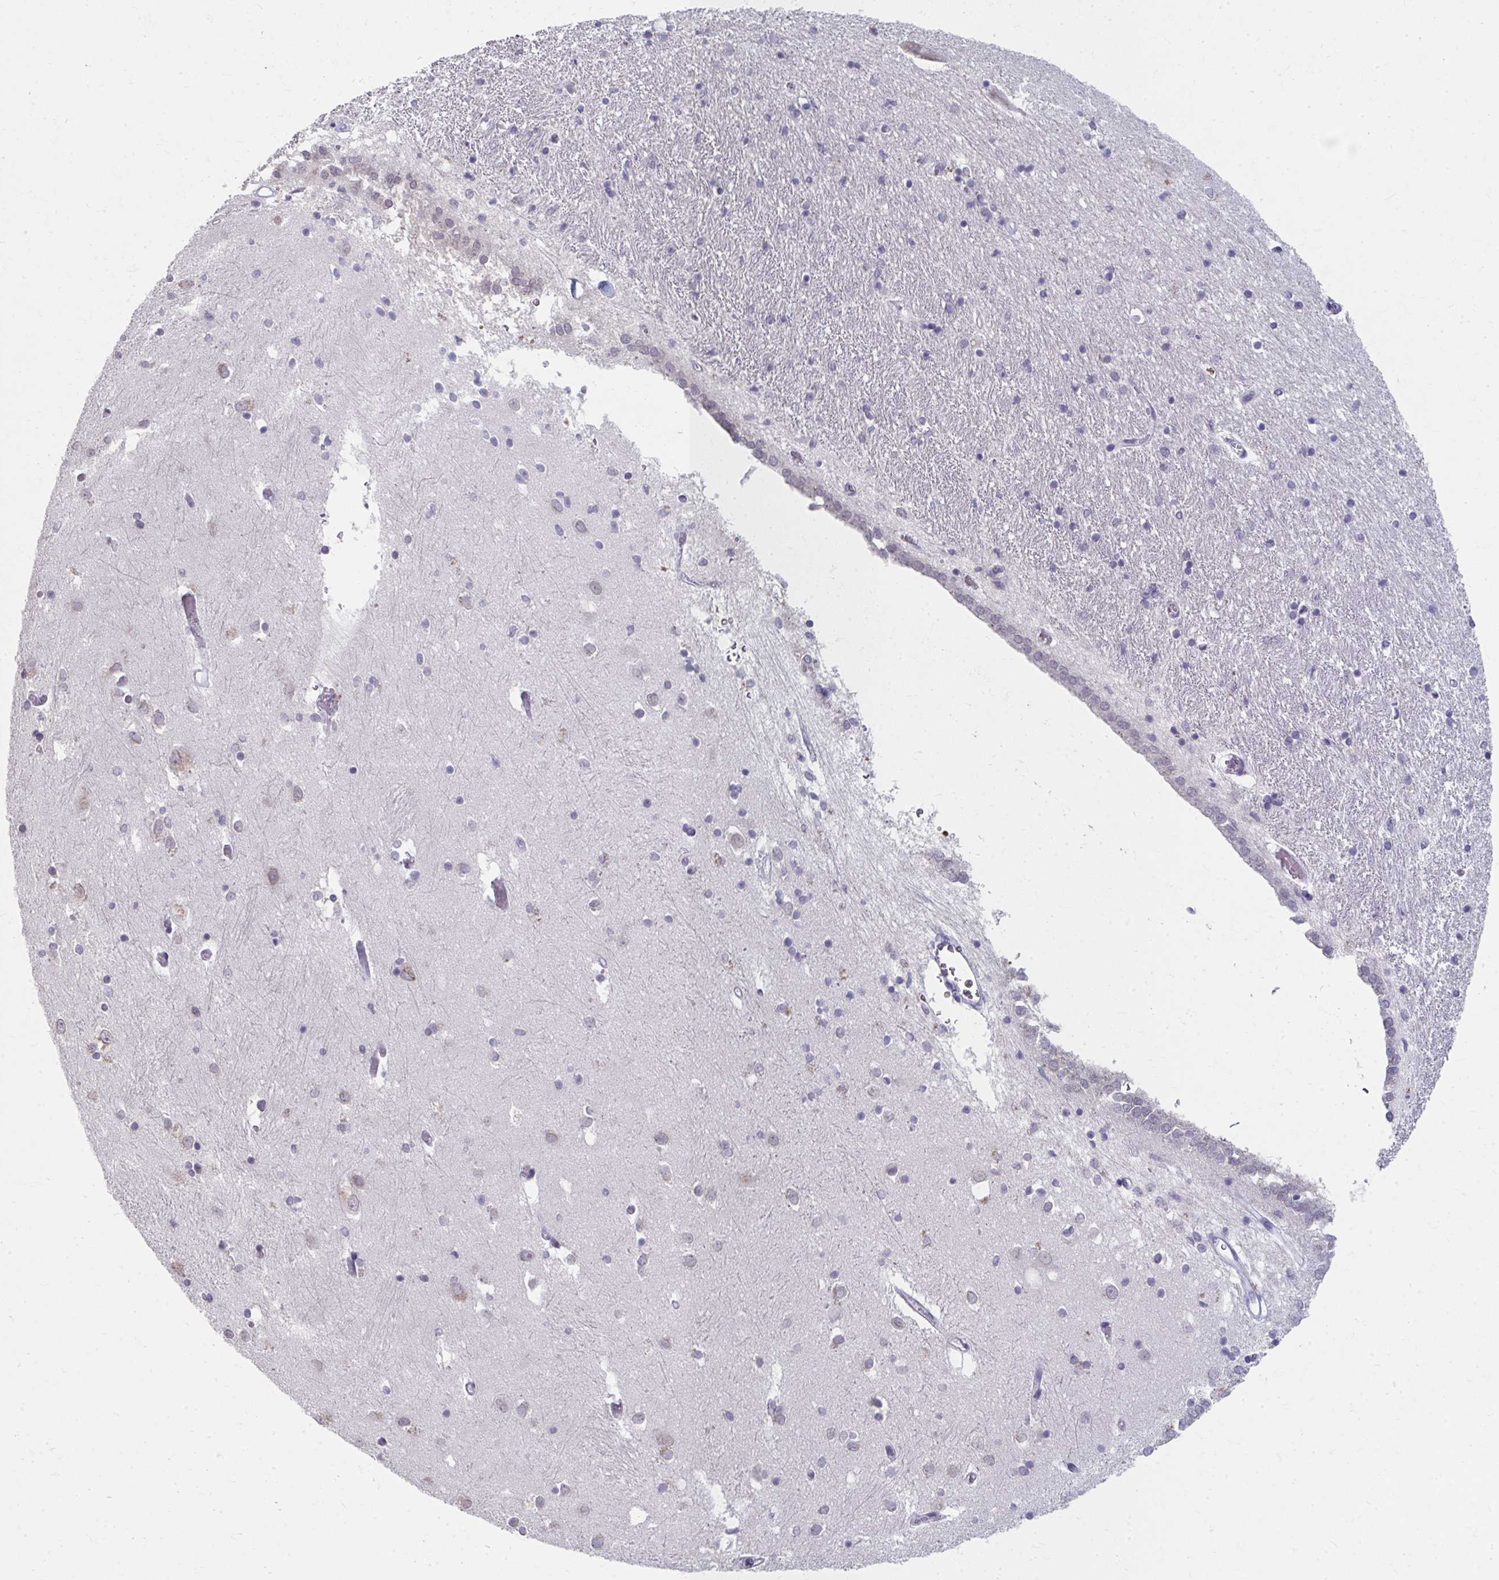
{"staining": {"intensity": "weak", "quantity": "<25%", "location": "cytoplasmic/membranous,nuclear"}, "tissue": "caudate", "cell_type": "Glial cells", "image_type": "normal", "snomed": [{"axis": "morphology", "description": "Normal tissue, NOS"}, {"axis": "topography", "description": "Lateral ventricle wall"}, {"axis": "topography", "description": "Hippocampus"}], "caption": "Immunohistochemical staining of normal human caudate displays no significant staining in glial cells. Nuclei are stained in blue.", "gene": "NUP133", "patient": {"sex": "female", "age": 63}}